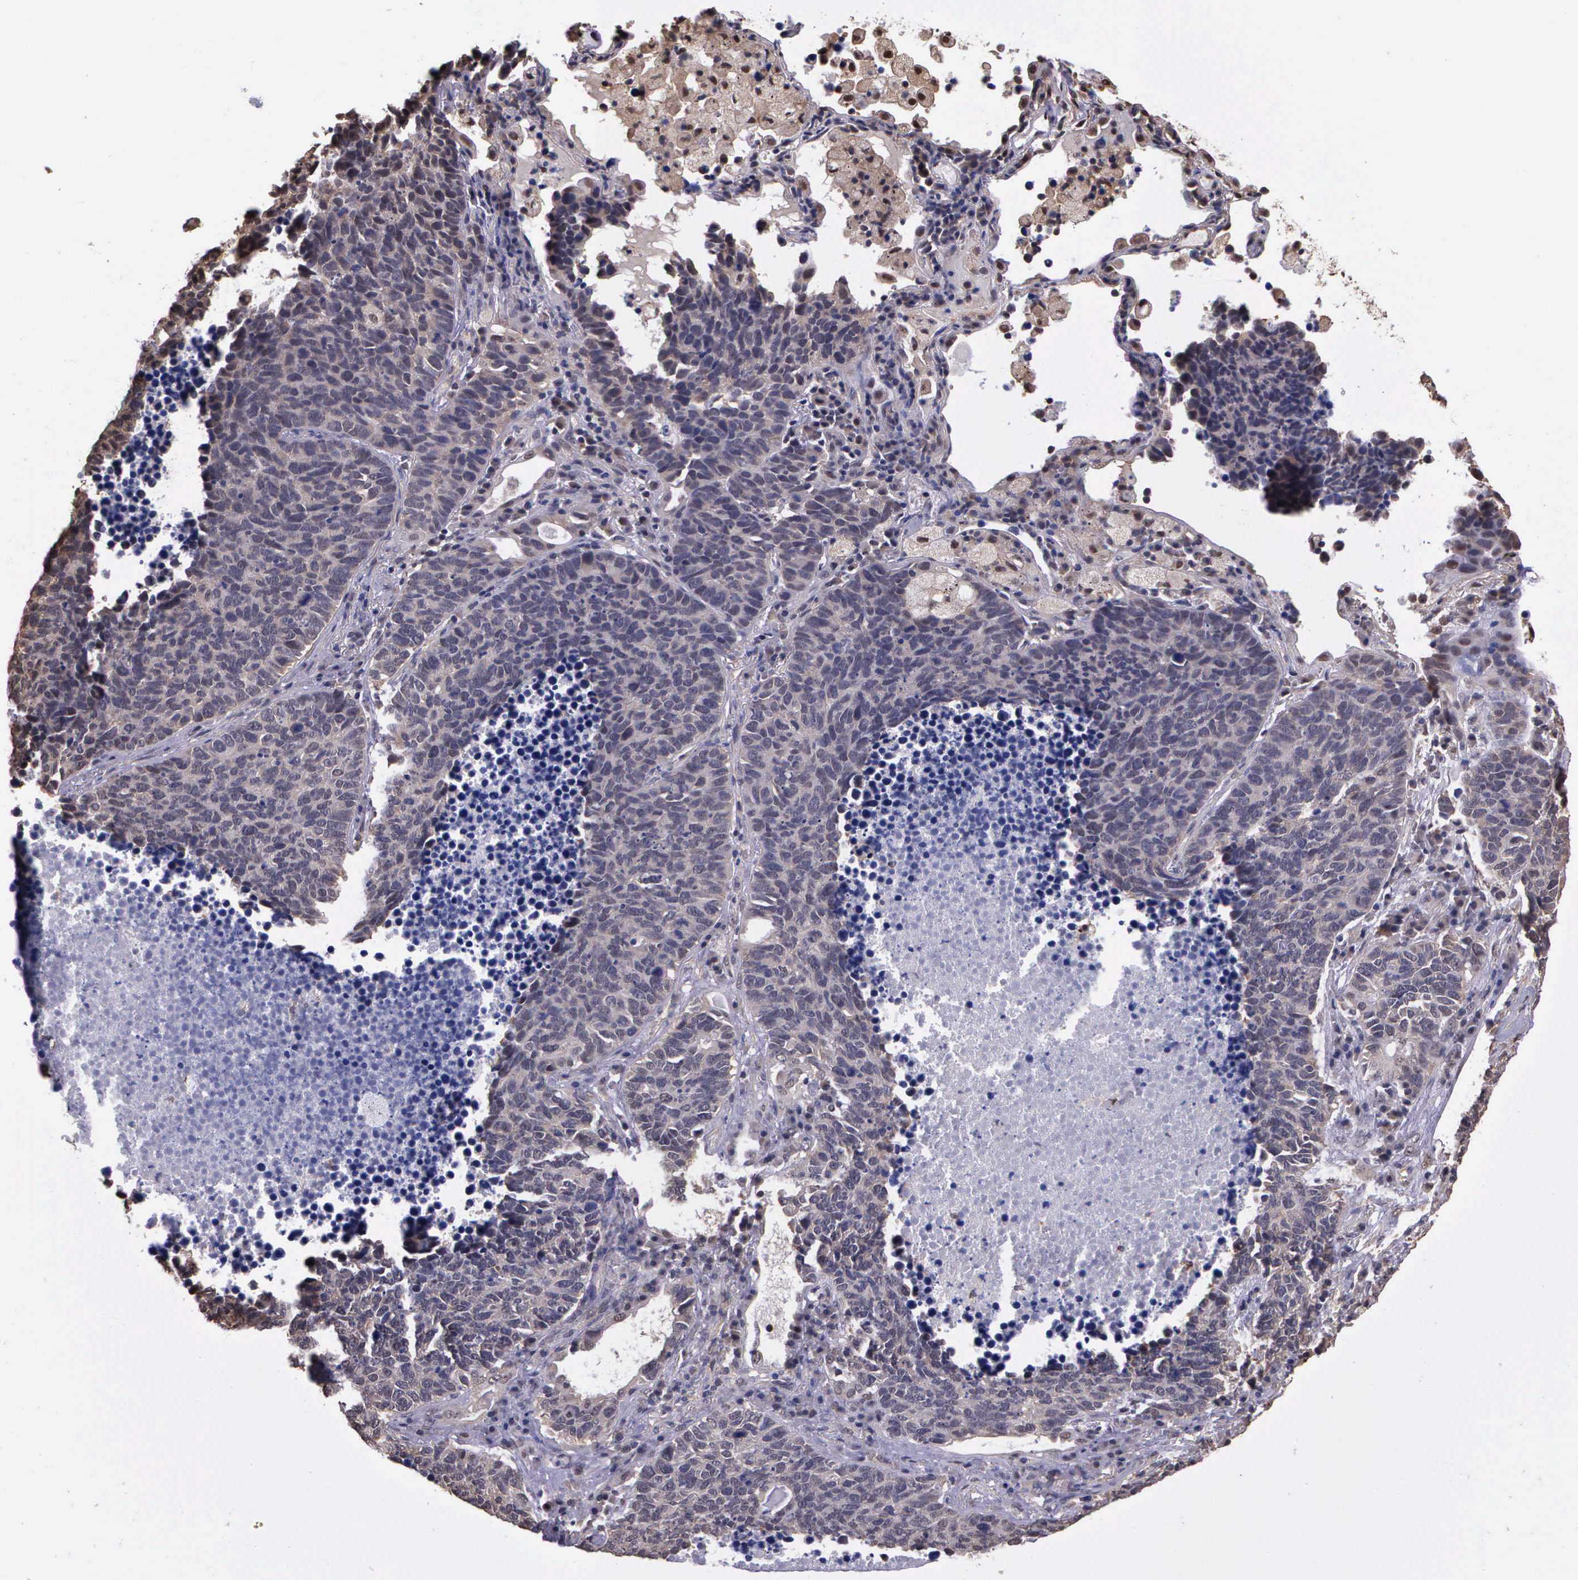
{"staining": {"intensity": "weak", "quantity": "25%-75%", "location": "cytoplasmic/membranous"}, "tissue": "lung cancer", "cell_type": "Tumor cells", "image_type": "cancer", "snomed": [{"axis": "morphology", "description": "Neoplasm, malignant, NOS"}, {"axis": "topography", "description": "Lung"}], "caption": "This is a photomicrograph of immunohistochemistry staining of malignant neoplasm (lung), which shows weak staining in the cytoplasmic/membranous of tumor cells.", "gene": "PSMC1", "patient": {"sex": "female", "age": 75}}